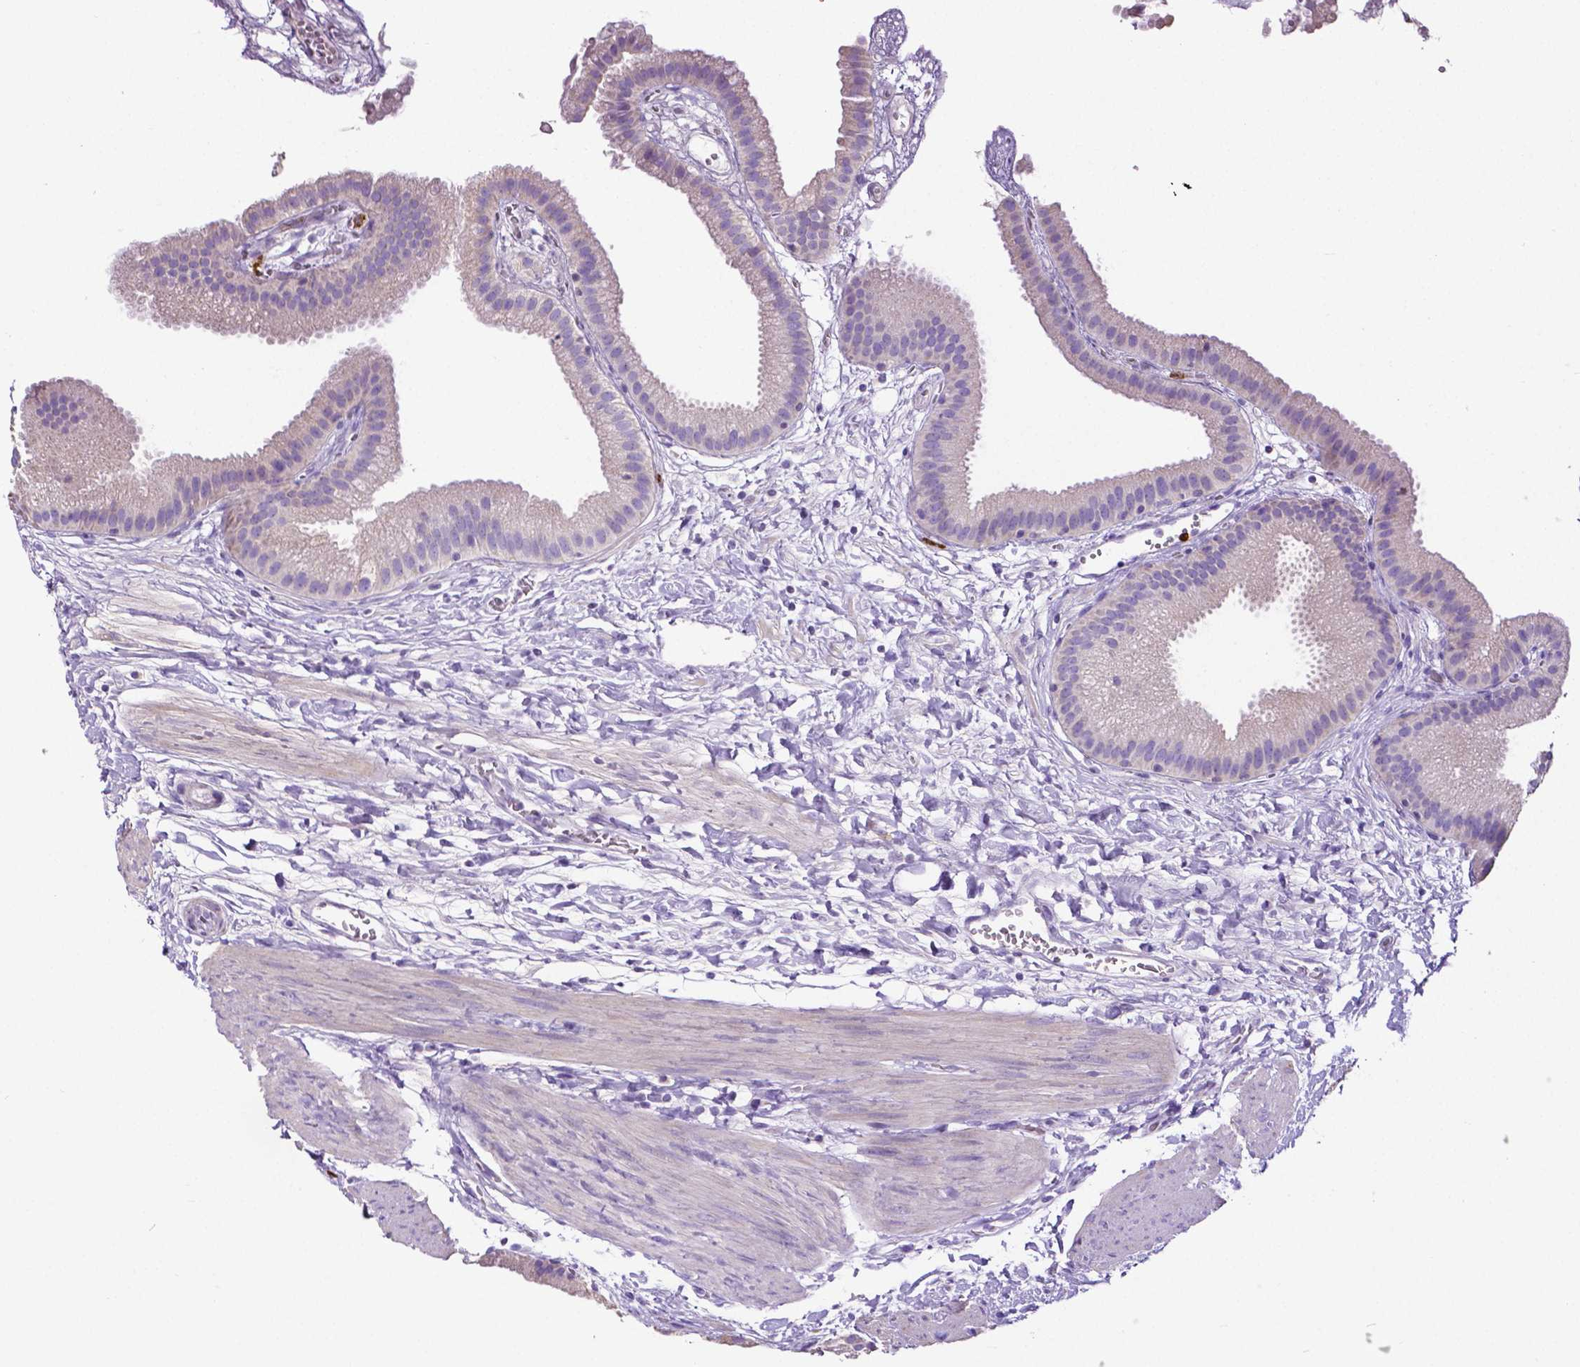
{"staining": {"intensity": "negative", "quantity": "none", "location": "none"}, "tissue": "gallbladder", "cell_type": "Glandular cells", "image_type": "normal", "snomed": [{"axis": "morphology", "description": "Normal tissue, NOS"}, {"axis": "topography", "description": "Gallbladder"}], "caption": "This is an immunohistochemistry (IHC) micrograph of unremarkable gallbladder. There is no expression in glandular cells.", "gene": "MMP9", "patient": {"sex": "female", "age": 63}}